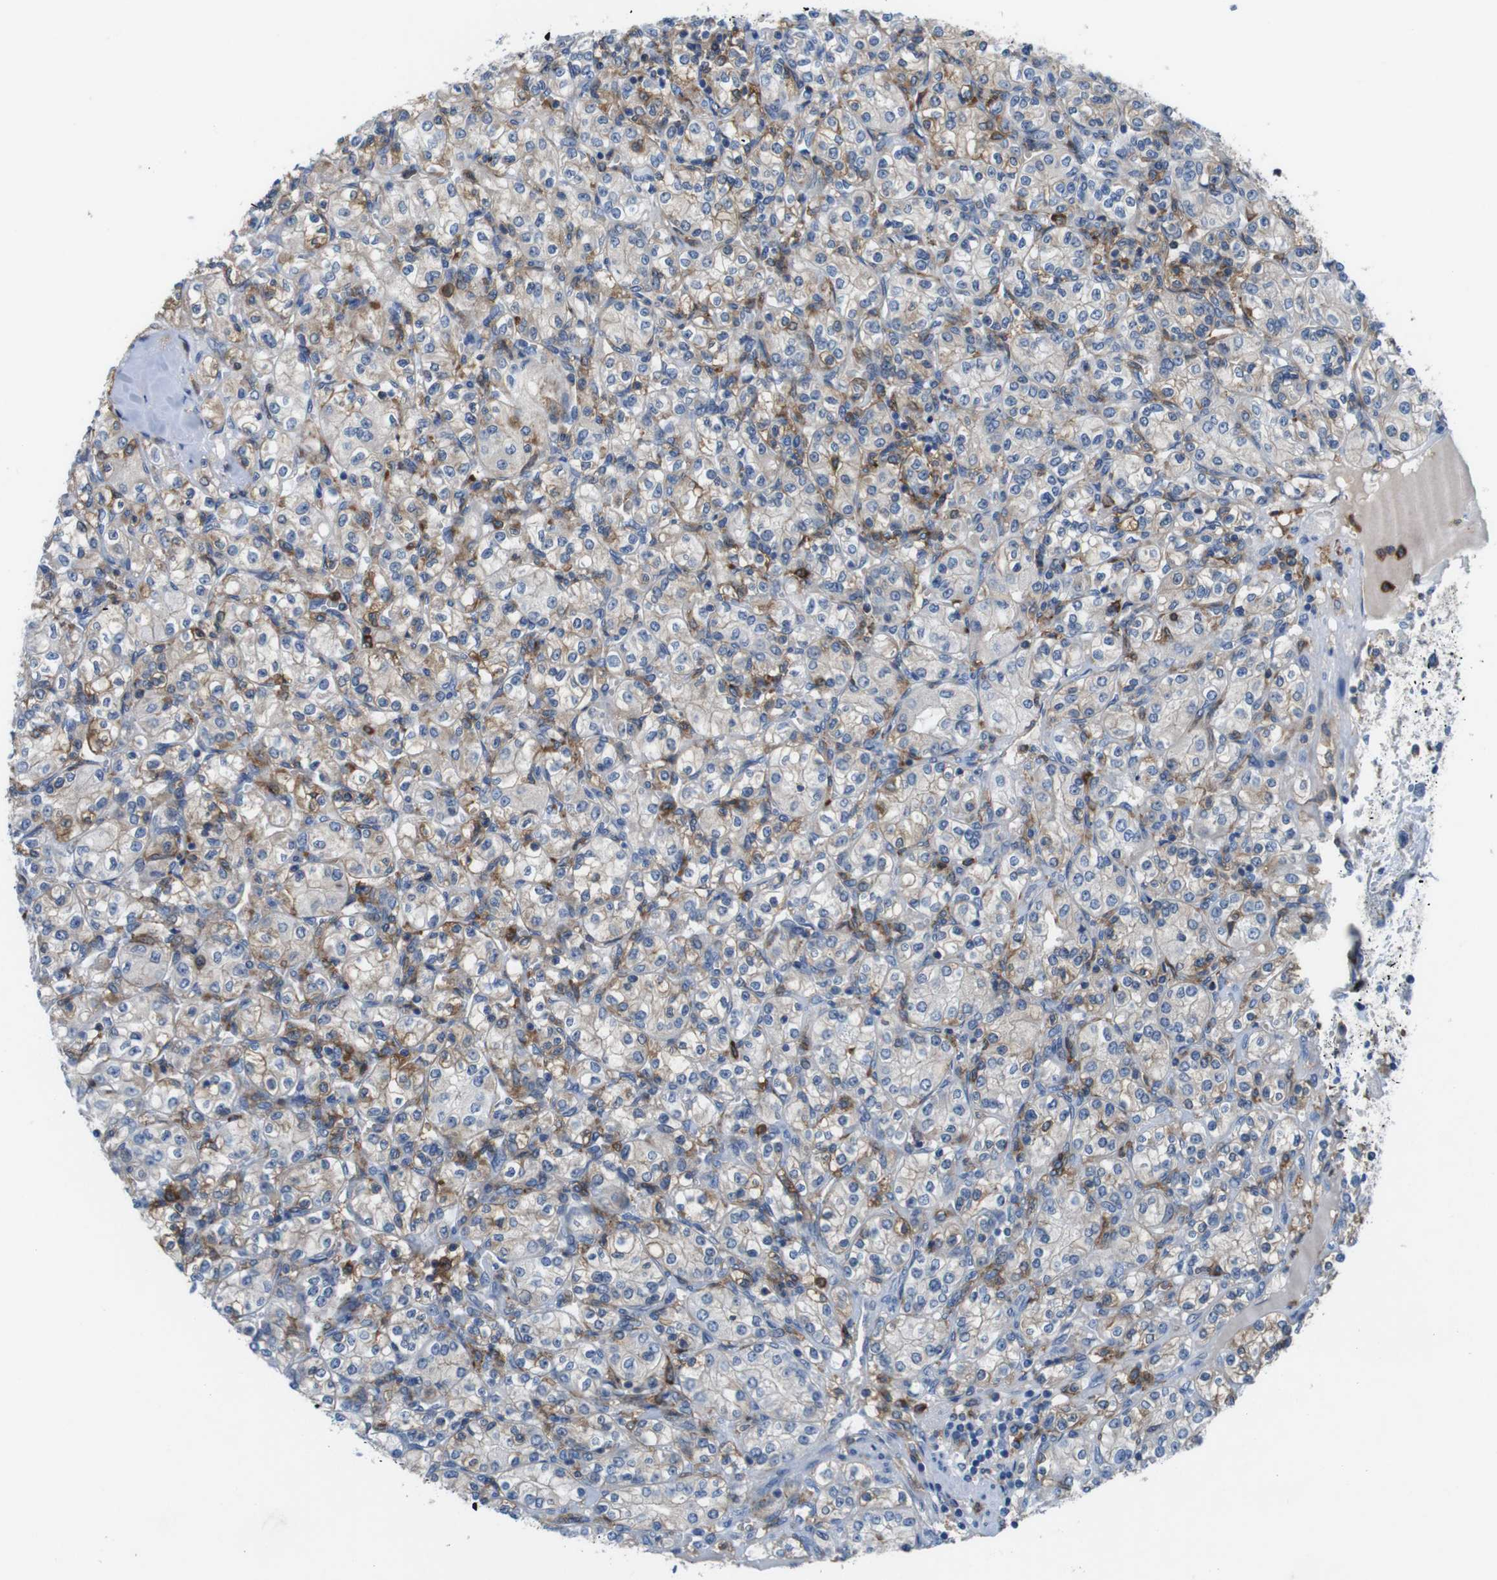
{"staining": {"intensity": "weak", "quantity": "25%-75%", "location": "cytoplasmic/membranous"}, "tissue": "renal cancer", "cell_type": "Tumor cells", "image_type": "cancer", "snomed": [{"axis": "morphology", "description": "Adenocarcinoma, NOS"}, {"axis": "topography", "description": "Kidney"}], "caption": "Brown immunohistochemical staining in human renal cancer reveals weak cytoplasmic/membranous staining in about 25%-75% of tumor cells.", "gene": "CD300C", "patient": {"sex": "male", "age": 77}}